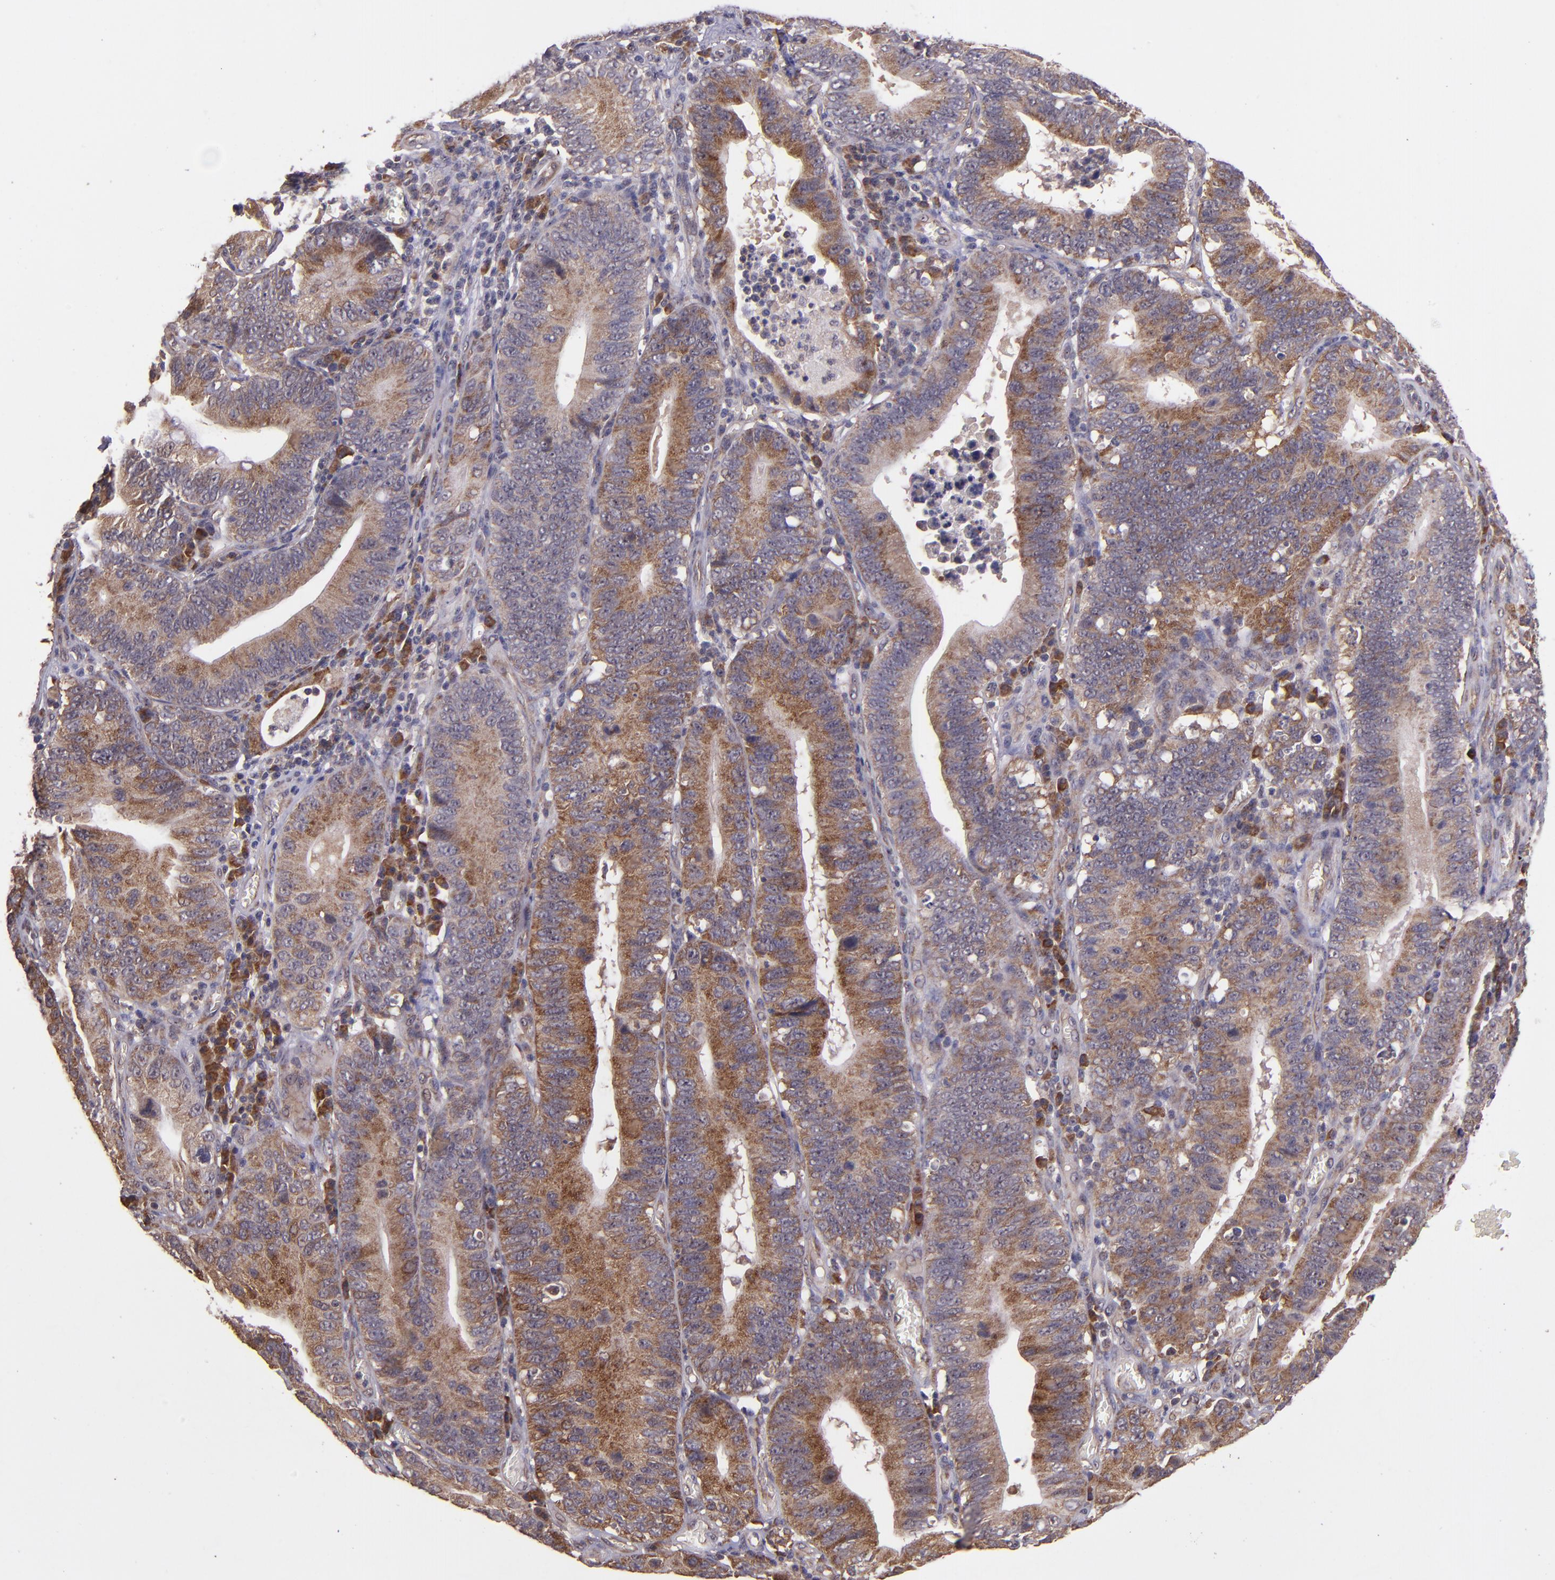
{"staining": {"intensity": "strong", "quantity": ">75%", "location": "cytoplasmic/membranous"}, "tissue": "stomach cancer", "cell_type": "Tumor cells", "image_type": "cancer", "snomed": [{"axis": "morphology", "description": "Adenocarcinoma, NOS"}, {"axis": "topography", "description": "Stomach"}, {"axis": "topography", "description": "Gastric cardia"}], "caption": "A high amount of strong cytoplasmic/membranous staining is present in about >75% of tumor cells in stomach cancer (adenocarcinoma) tissue. Nuclei are stained in blue.", "gene": "USP51", "patient": {"sex": "male", "age": 59}}